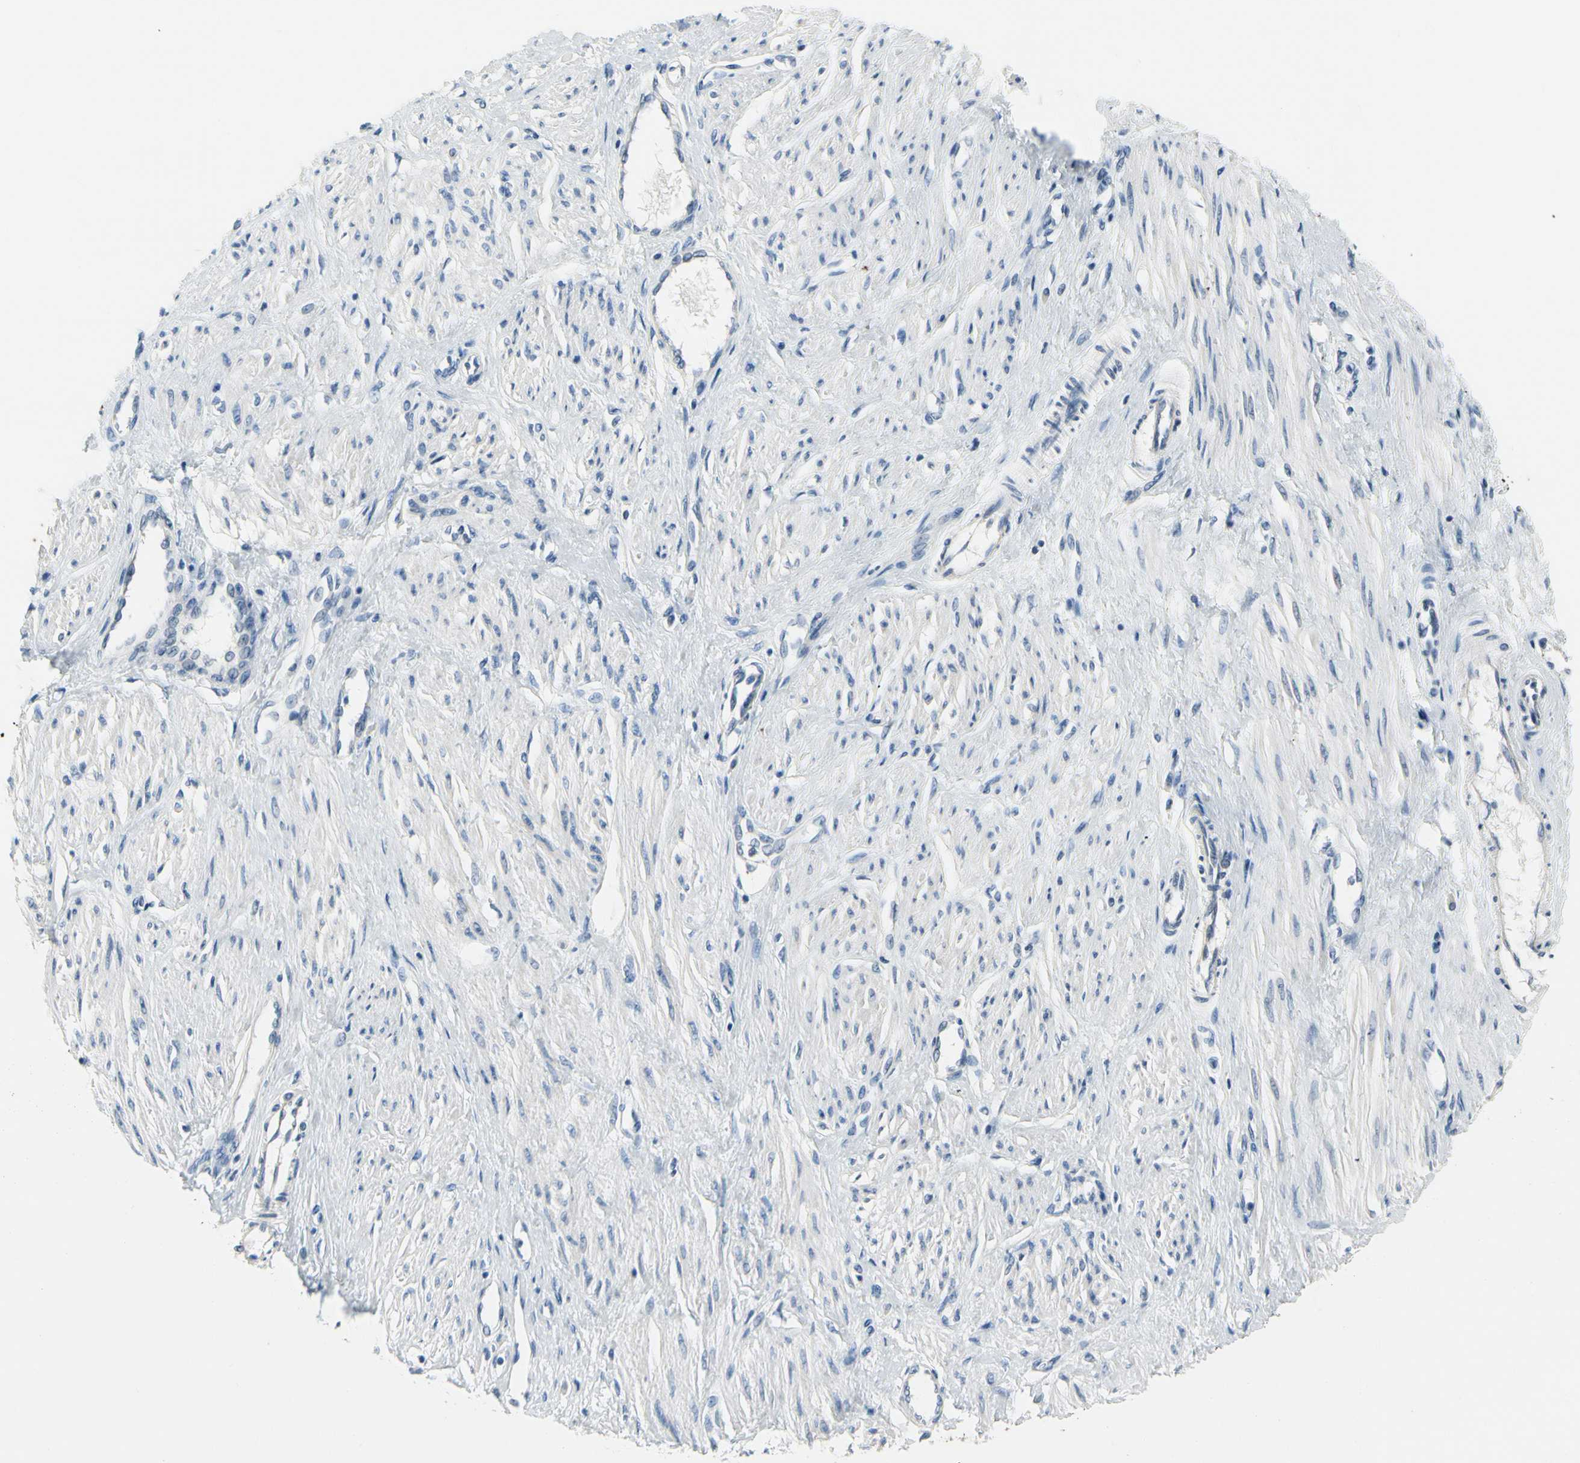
{"staining": {"intensity": "negative", "quantity": "none", "location": "none"}, "tissue": "smooth muscle", "cell_type": "Smooth muscle cells", "image_type": "normal", "snomed": [{"axis": "morphology", "description": "Normal tissue, NOS"}, {"axis": "topography", "description": "Smooth muscle"}, {"axis": "topography", "description": "Uterus"}], "caption": "Protein analysis of normal smooth muscle demonstrates no significant positivity in smooth muscle cells. (Brightfield microscopy of DAB immunohistochemistry at high magnification).", "gene": "MUC5B", "patient": {"sex": "female", "age": 39}}